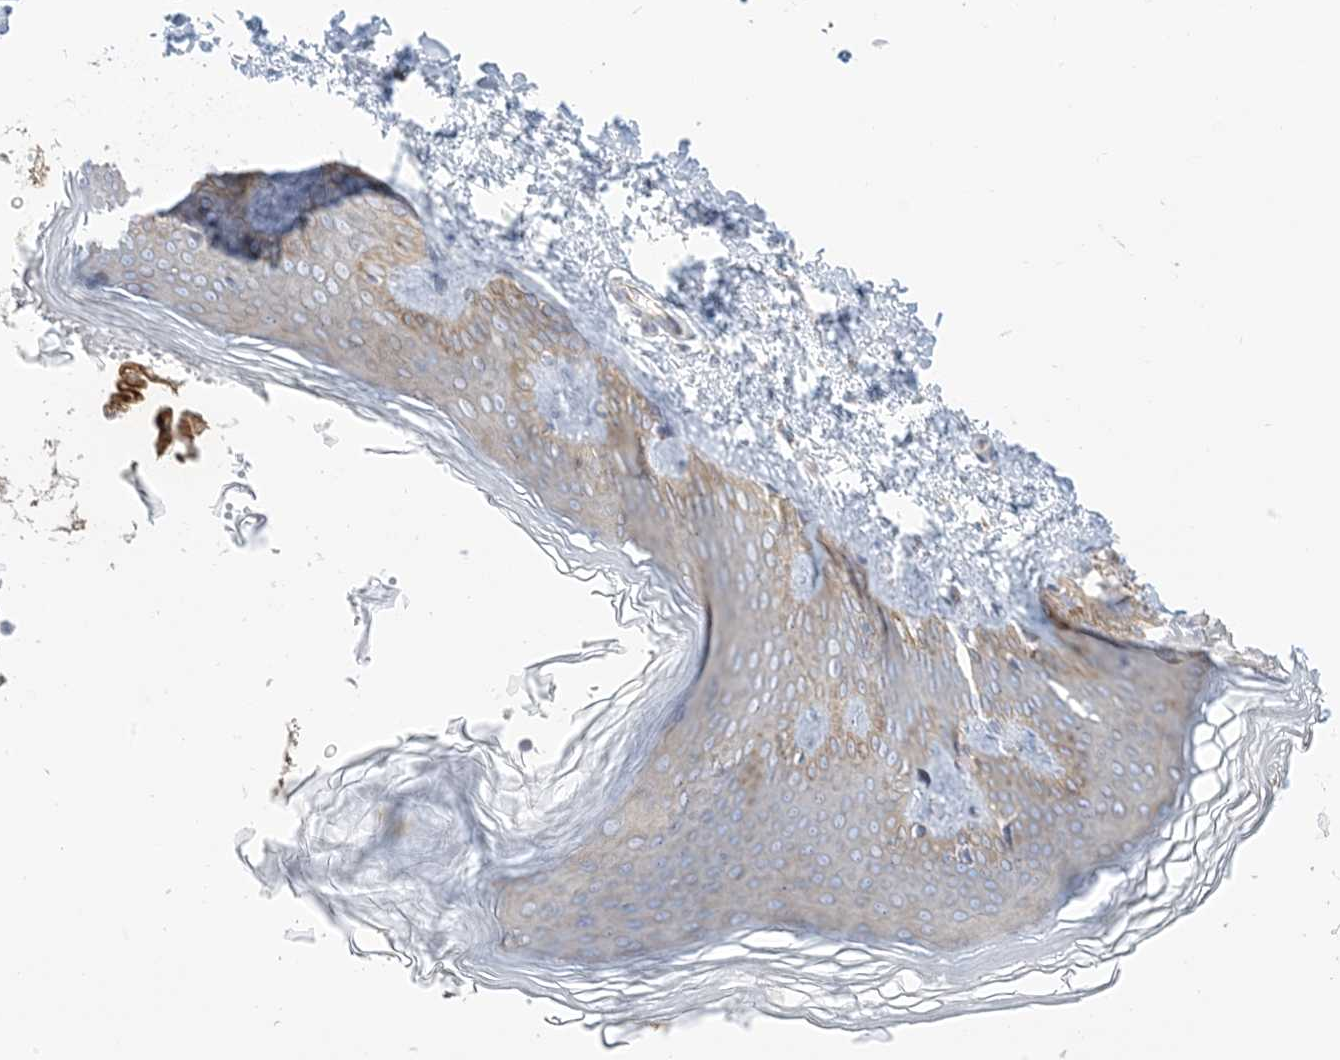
{"staining": {"intensity": "negative", "quantity": "none", "location": "none"}, "tissue": "skin", "cell_type": "Fibroblasts", "image_type": "normal", "snomed": [{"axis": "morphology", "description": "Normal tissue, NOS"}, {"axis": "topography", "description": "Skin"}], "caption": "The photomicrograph displays no significant positivity in fibroblasts of skin.", "gene": "AFTPH", "patient": {"sex": "female", "age": 27}}